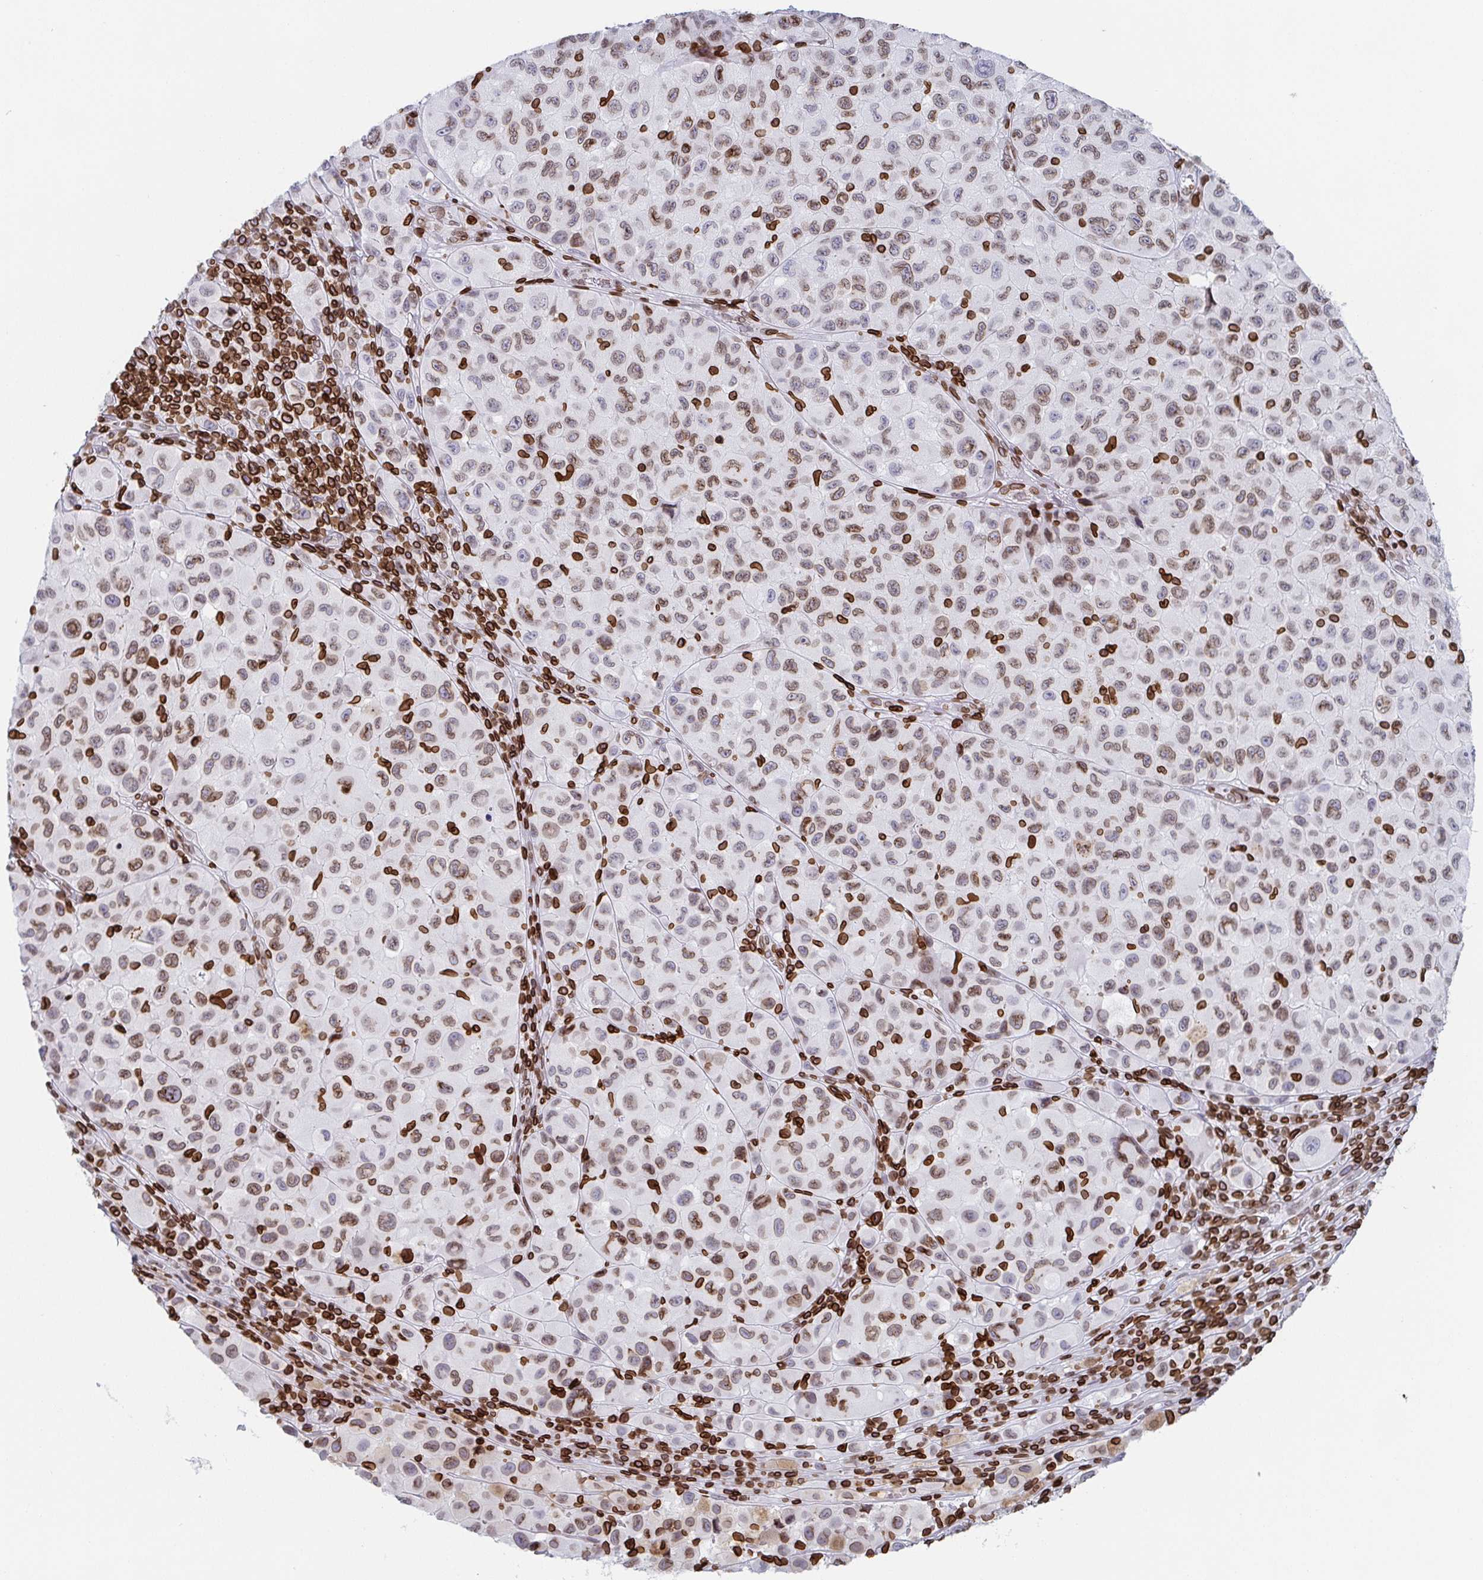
{"staining": {"intensity": "moderate", "quantity": "25%-75%", "location": "cytoplasmic/membranous,nuclear"}, "tissue": "melanoma", "cell_type": "Tumor cells", "image_type": "cancer", "snomed": [{"axis": "morphology", "description": "Malignant melanoma, NOS"}, {"axis": "topography", "description": "Skin"}], "caption": "A high-resolution micrograph shows immunohistochemistry staining of melanoma, which reveals moderate cytoplasmic/membranous and nuclear expression in approximately 25%-75% of tumor cells.", "gene": "BTBD7", "patient": {"sex": "male", "age": 93}}